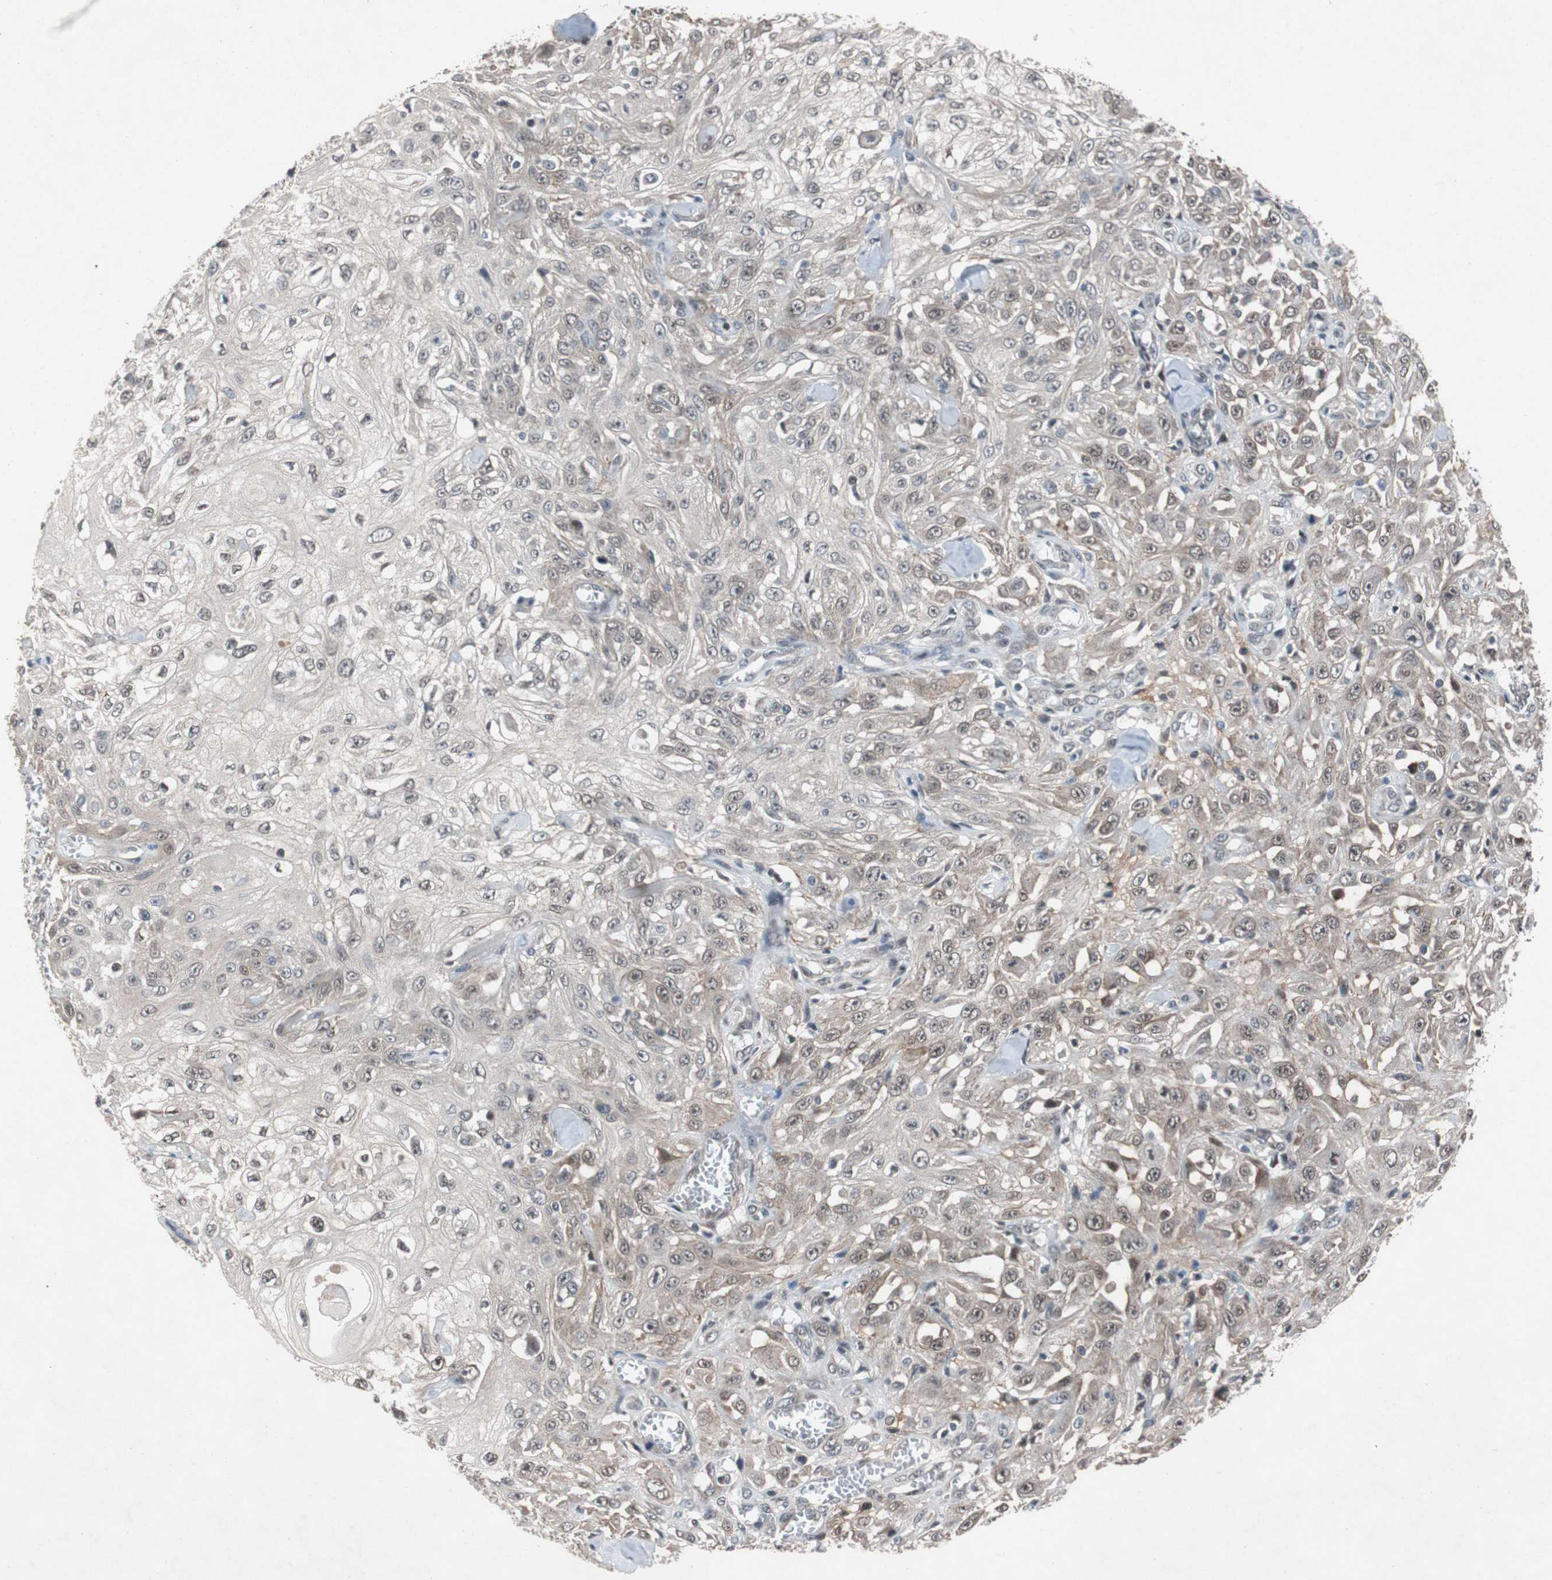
{"staining": {"intensity": "moderate", "quantity": "25%-75%", "location": "cytoplasmic/membranous"}, "tissue": "skin cancer", "cell_type": "Tumor cells", "image_type": "cancer", "snomed": [{"axis": "morphology", "description": "Squamous cell carcinoma, NOS"}, {"axis": "morphology", "description": "Squamous cell carcinoma, metastatic, NOS"}, {"axis": "topography", "description": "Skin"}, {"axis": "topography", "description": "Lymph node"}], "caption": "Skin squamous cell carcinoma stained with a brown dye shows moderate cytoplasmic/membranous positive positivity in about 25%-75% of tumor cells.", "gene": "TP63", "patient": {"sex": "male", "age": 75}}